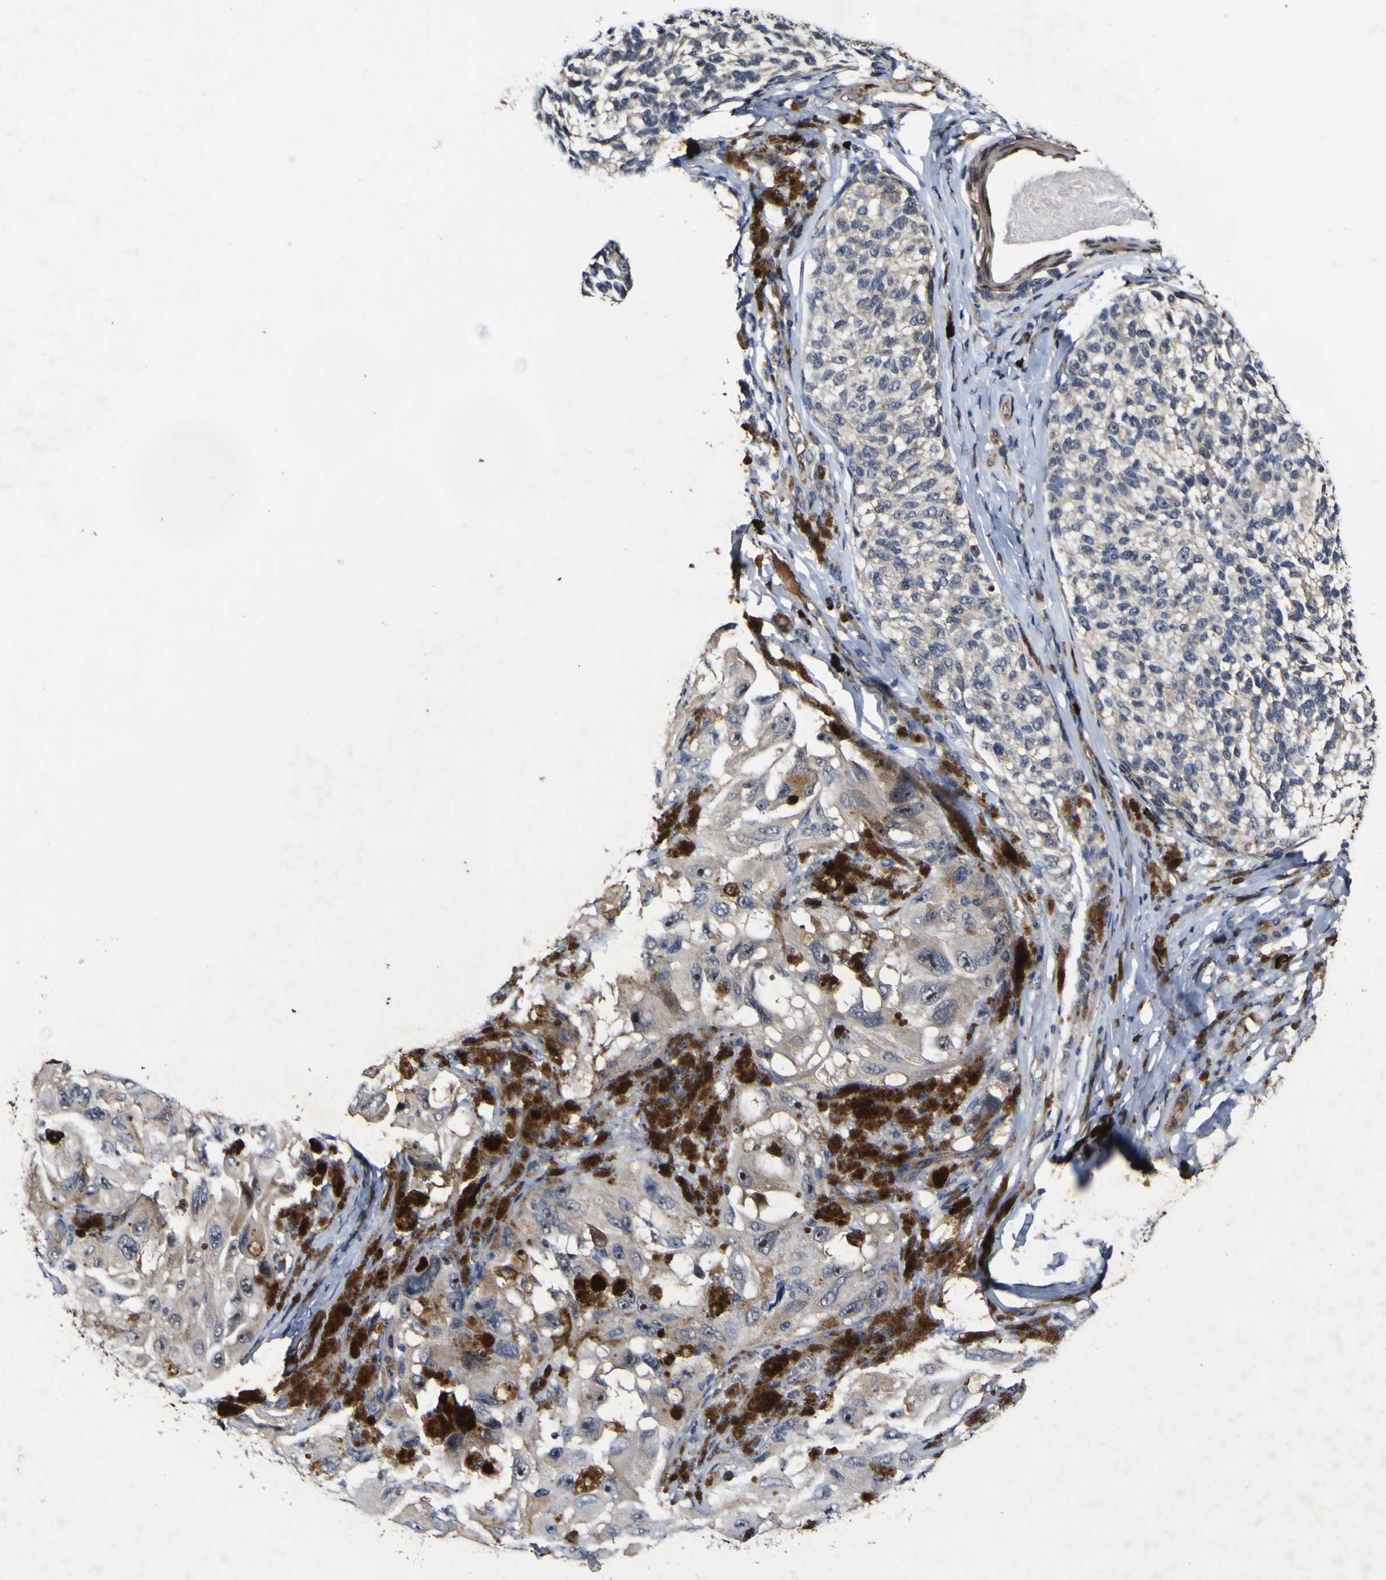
{"staining": {"intensity": "weak", "quantity": ">75%", "location": "cytoplasmic/membranous,nuclear"}, "tissue": "melanoma", "cell_type": "Tumor cells", "image_type": "cancer", "snomed": [{"axis": "morphology", "description": "Malignant melanoma, NOS"}, {"axis": "topography", "description": "Skin"}], "caption": "A low amount of weak cytoplasmic/membranous and nuclear staining is appreciated in about >75% of tumor cells in melanoma tissue.", "gene": "CCL2", "patient": {"sex": "female", "age": 73}}